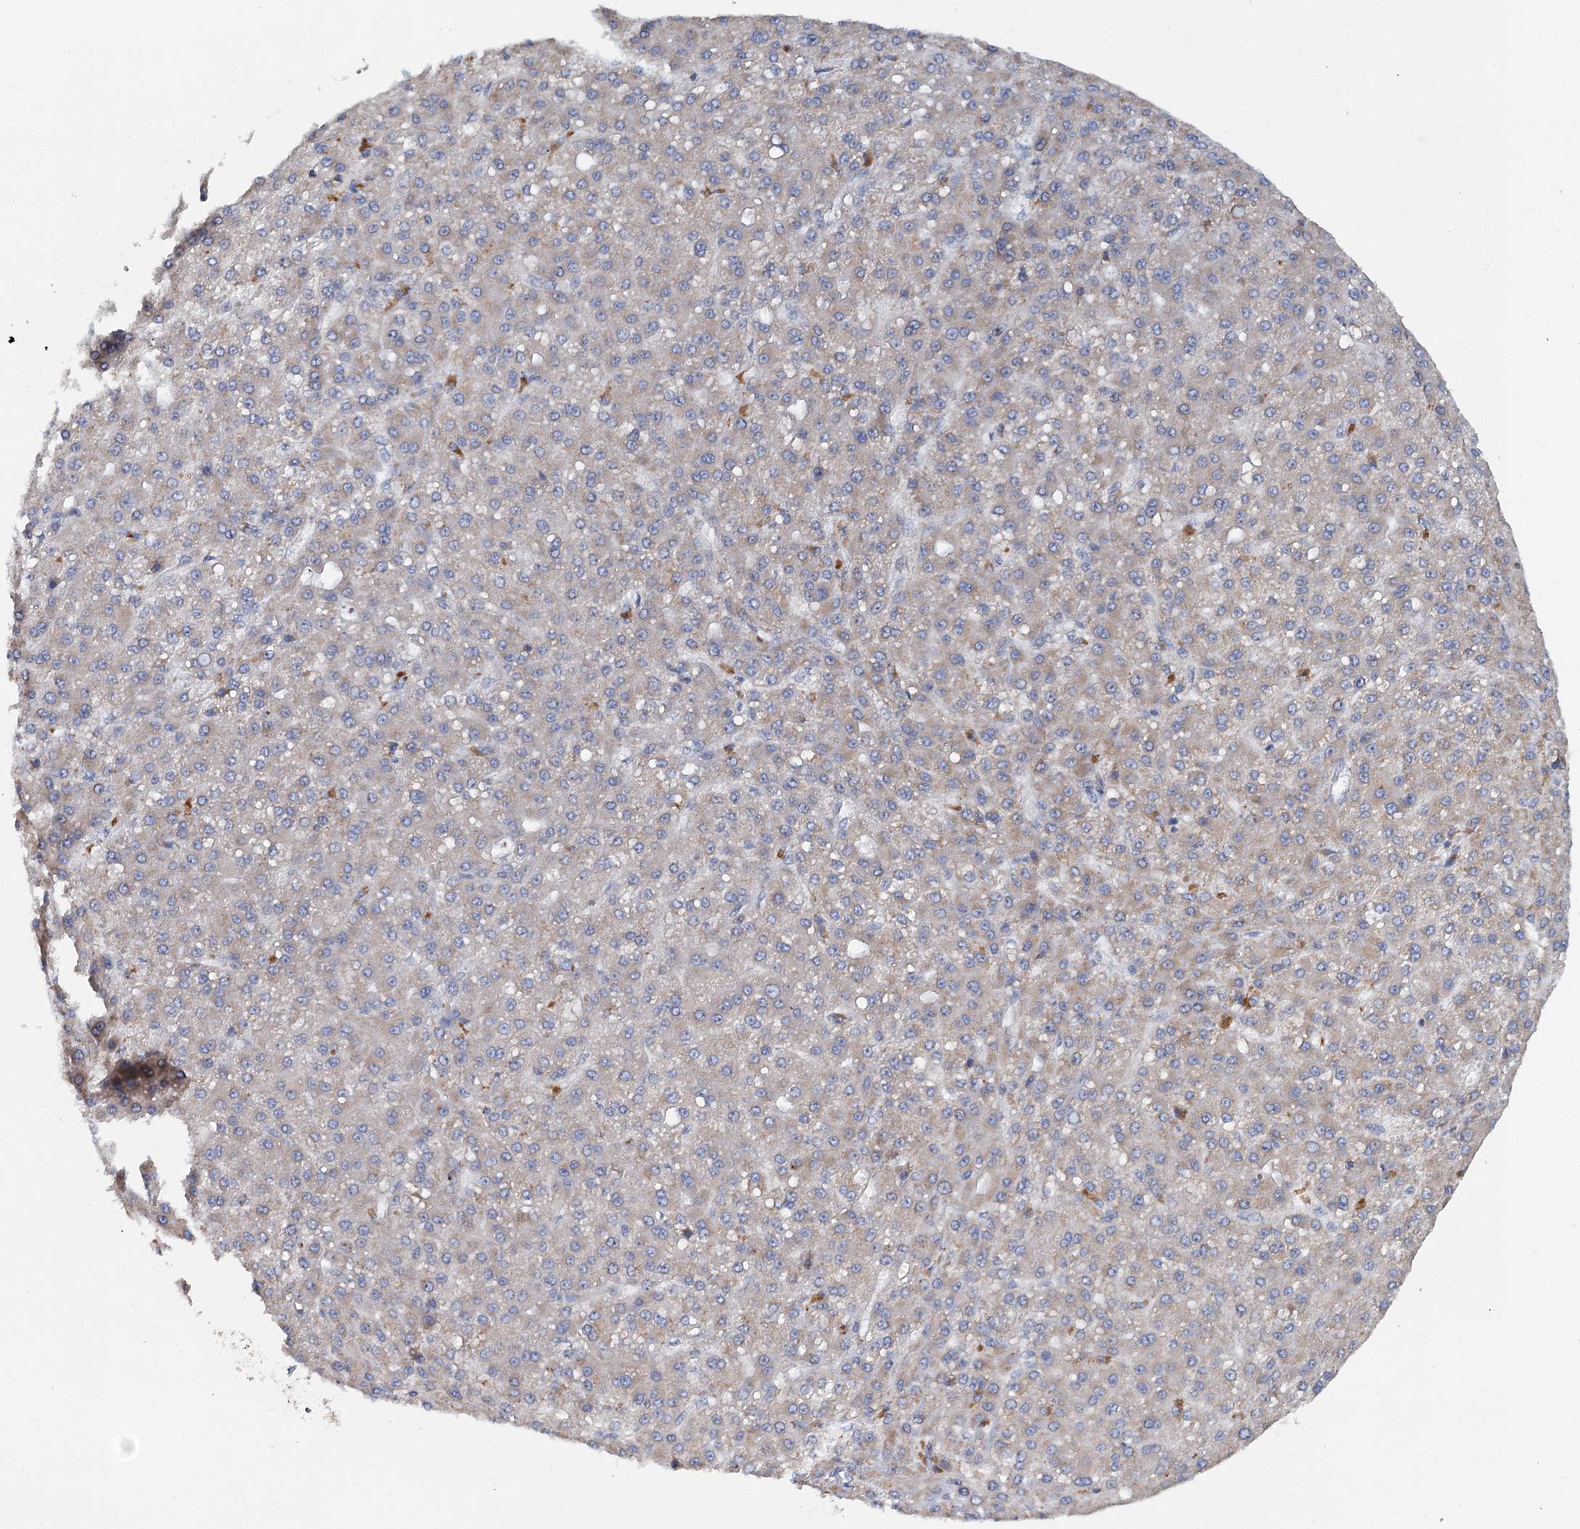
{"staining": {"intensity": "weak", "quantity": "<25%", "location": "cytoplasmic/membranous"}, "tissue": "liver cancer", "cell_type": "Tumor cells", "image_type": "cancer", "snomed": [{"axis": "morphology", "description": "Carcinoma, Hepatocellular, NOS"}, {"axis": "topography", "description": "Liver"}], "caption": "The image shows no significant expression in tumor cells of liver cancer (hepatocellular carcinoma).", "gene": "ANKRD16", "patient": {"sex": "male", "age": 67}}